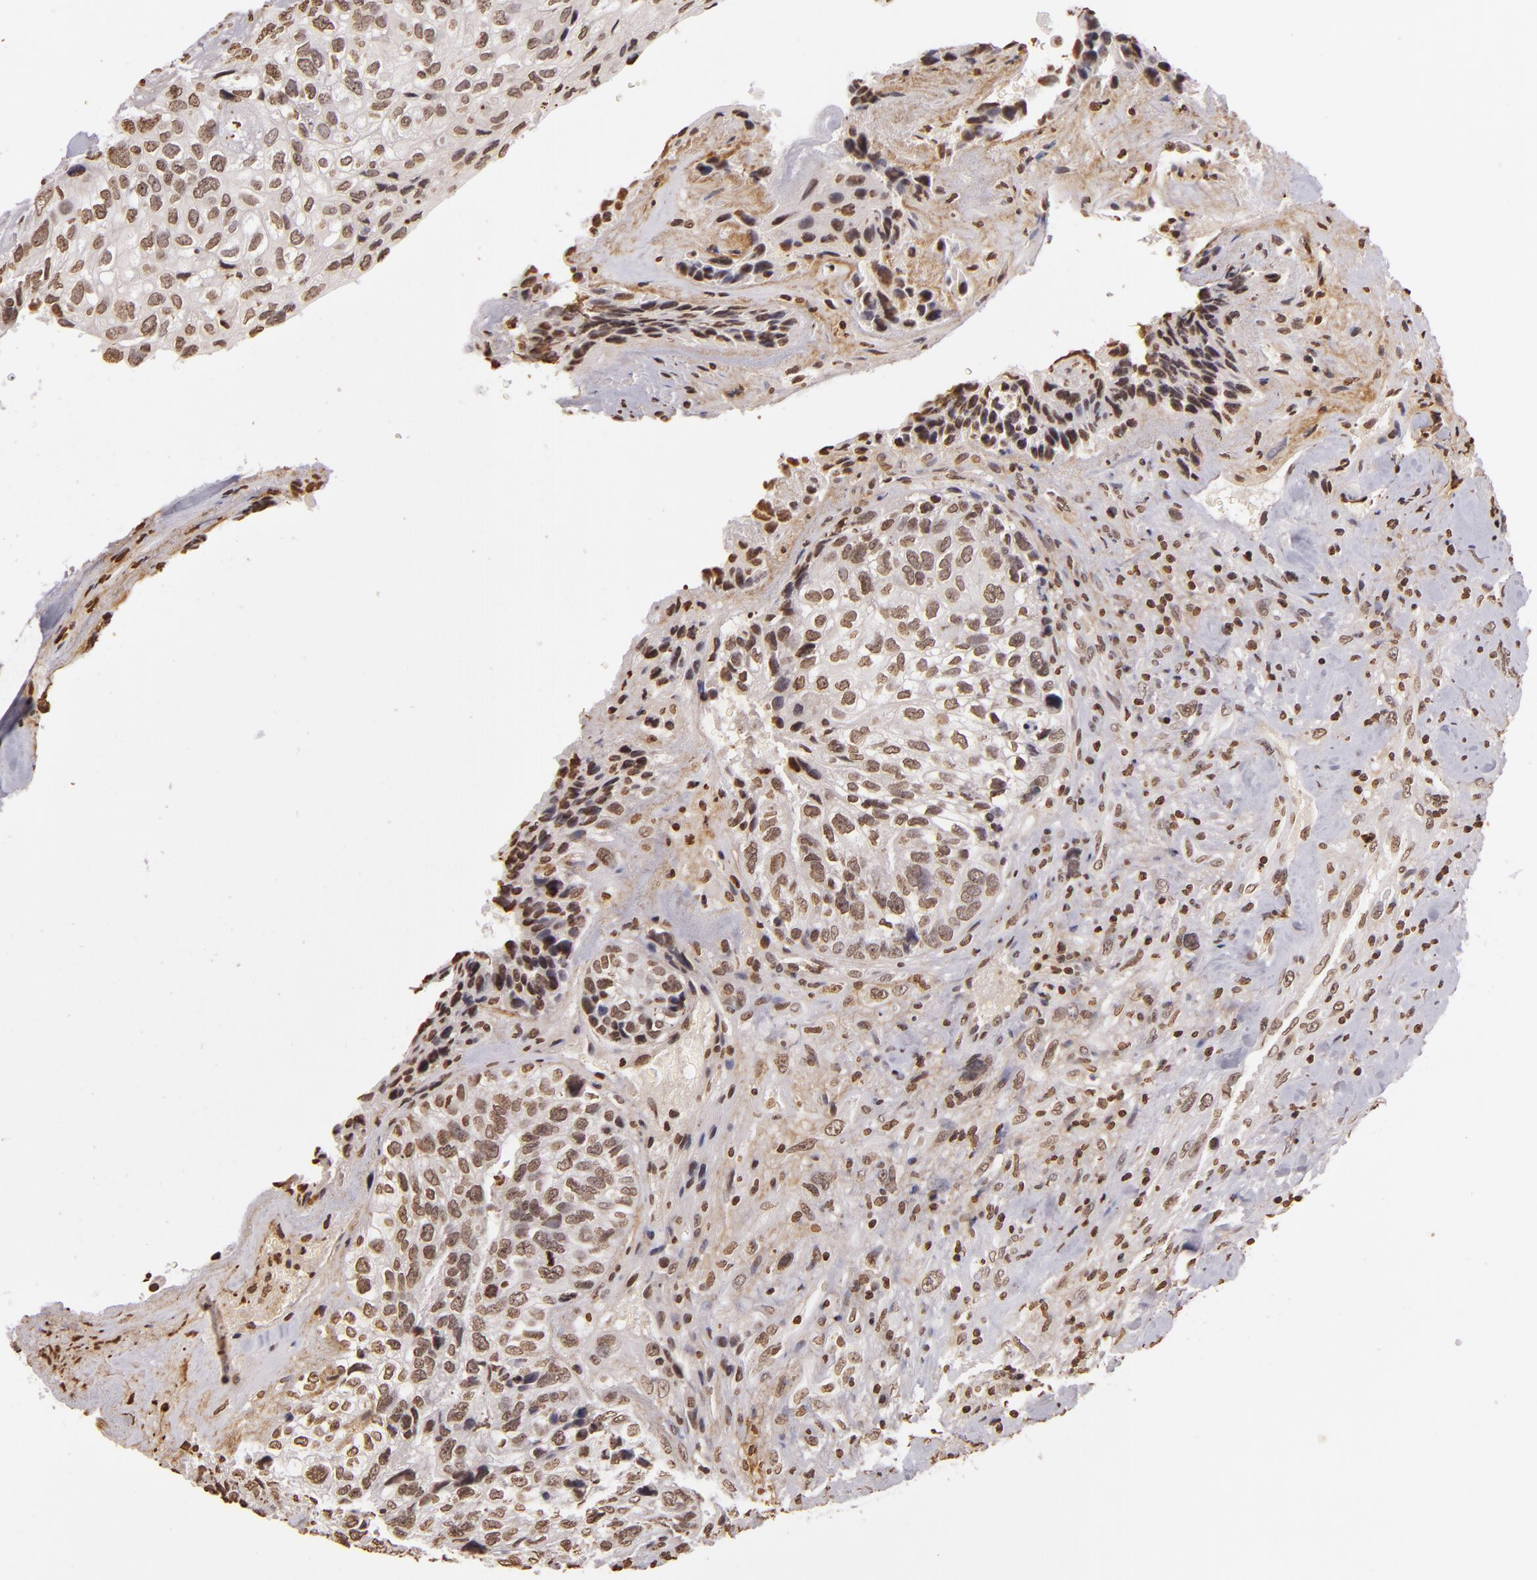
{"staining": {"intensity": "moderate", "quantity": ">75%", "location": "nuclear"}, "tissue": "breast cancer", "cell_type": "Tumor cells", "image_type": "cancer", "snomed": [{"axis": "morphology", "description": "Neoplasm, malignant, NOS"}, {"axis": "topography", "description": "Breast"}], "caption": "A brown stain shows moderate nuclear positivity of a protein in breast cancer (malignant neoplasm) tumor cells.", "gene": "THRB", "patient": {"sex": "female", "age": 50}}